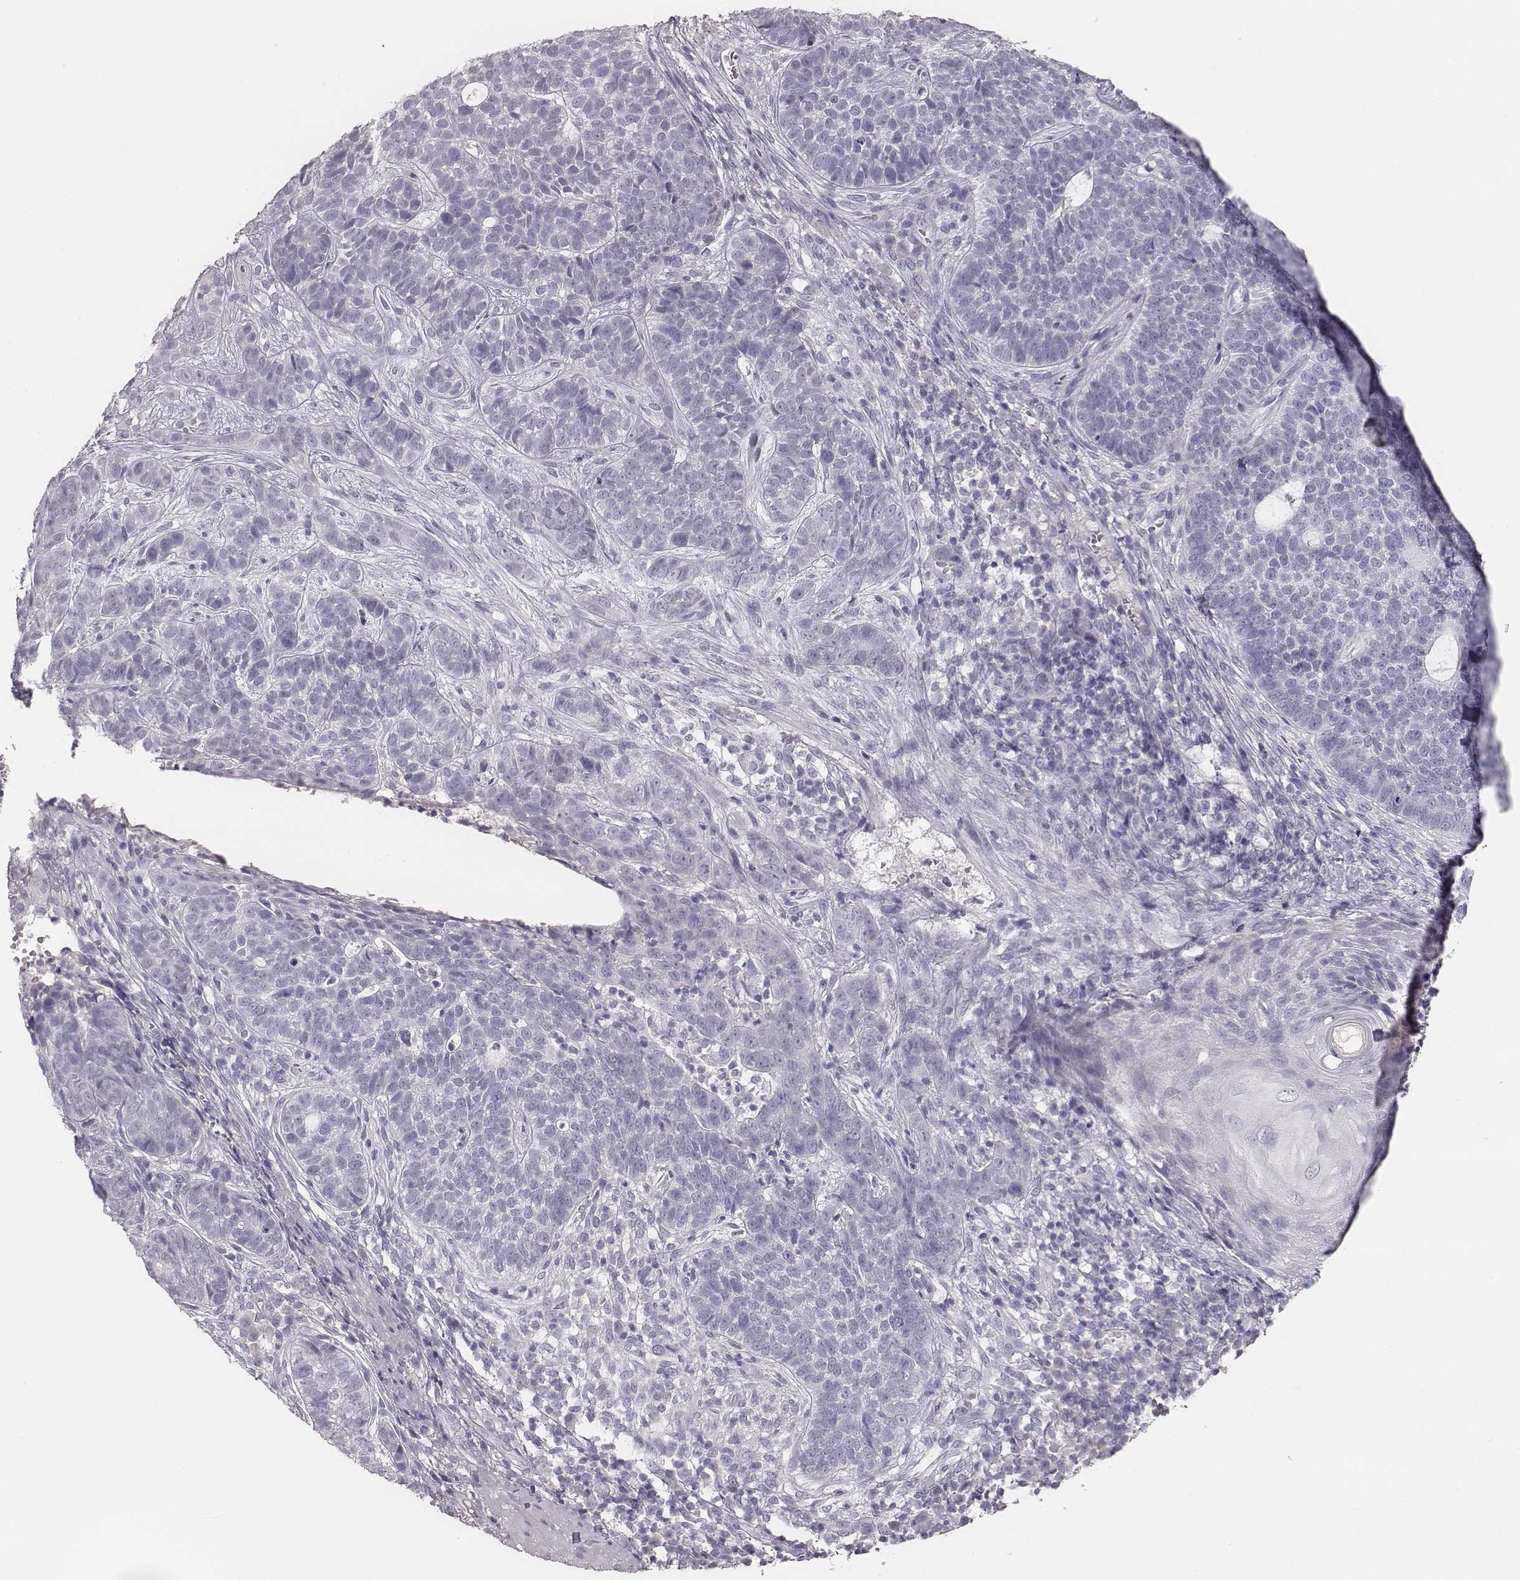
{"staining": {"intensity": "negative", "quantity": "none", "location": "none"}, "tissue": "skin cancer", "cell_type": "Tumor cells", "image_type": "cancer", "snomed": [{"axis": "morphology", "description": "Basal cell carcinoma"}, {"axis": "topography", "description": "Skin"}], "caption": "A histopathology image of human basal cell carcinoma (skin) is negative for staining in tumor cells.", "gene": "MYH6", "patient": {"sex": "female", "age": 69}}